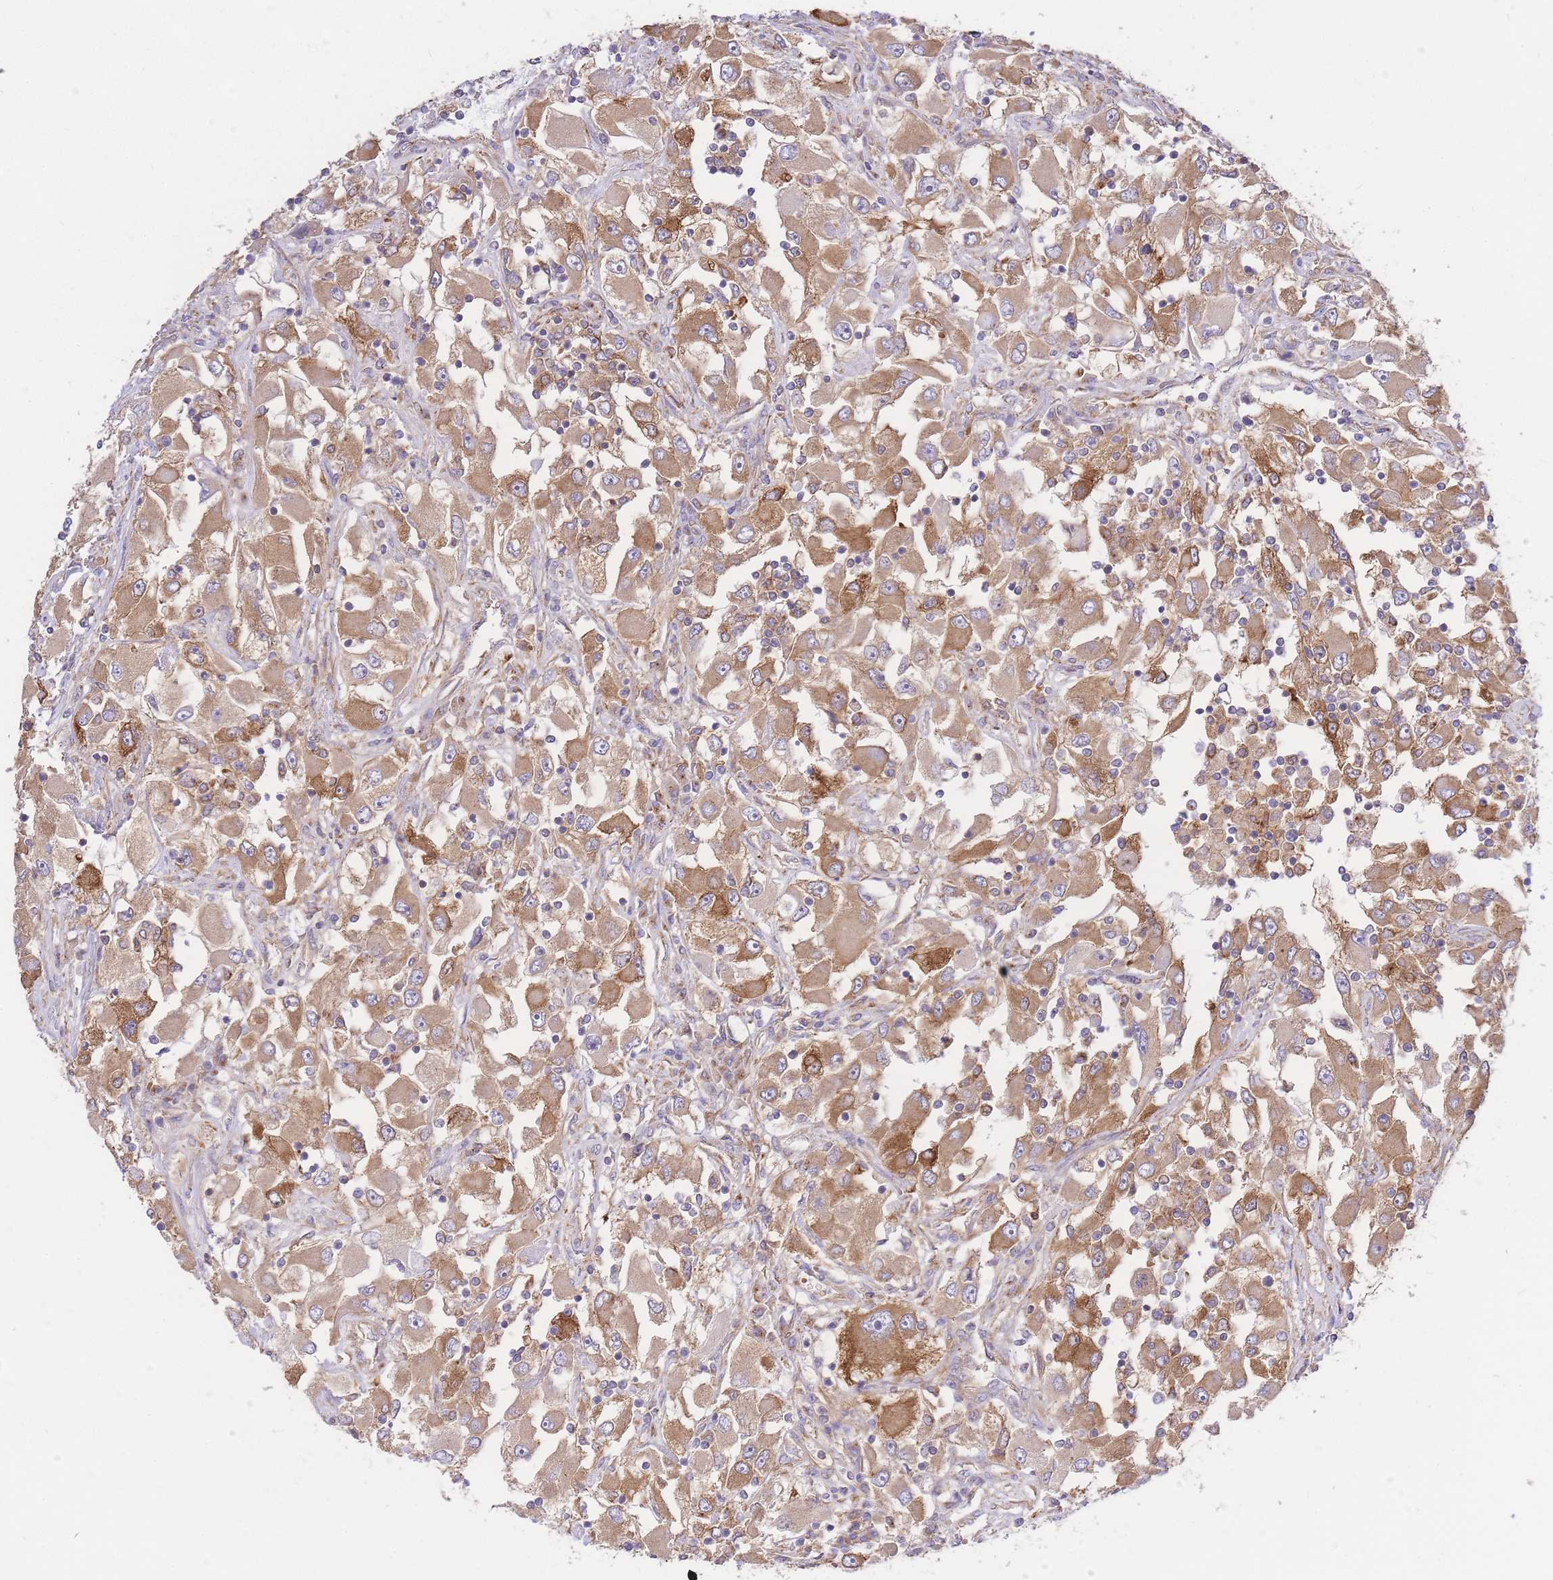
{"staining": {"intensity": "moderate", "quantity": ">75%", "location": "cytoplasmic/membranous"}, "tissue": "renal cancer", "cell_type": "Tumor cells", "image_type": "cancer", "snomed": [{"axis": "morphology", "description": "Adenocarcinoma, NOS"}, {"axis": "topography", "description": "Kidney"}], "caption": "High-power microscopy captured an immunohistochemistry micrograph of renal cancer, revealing moderate cytoplasmic/membranous positivity in about >75% of tumor cells.", "gene": "INSYN2B", "patient": {"sex": "female", "age": 52}}